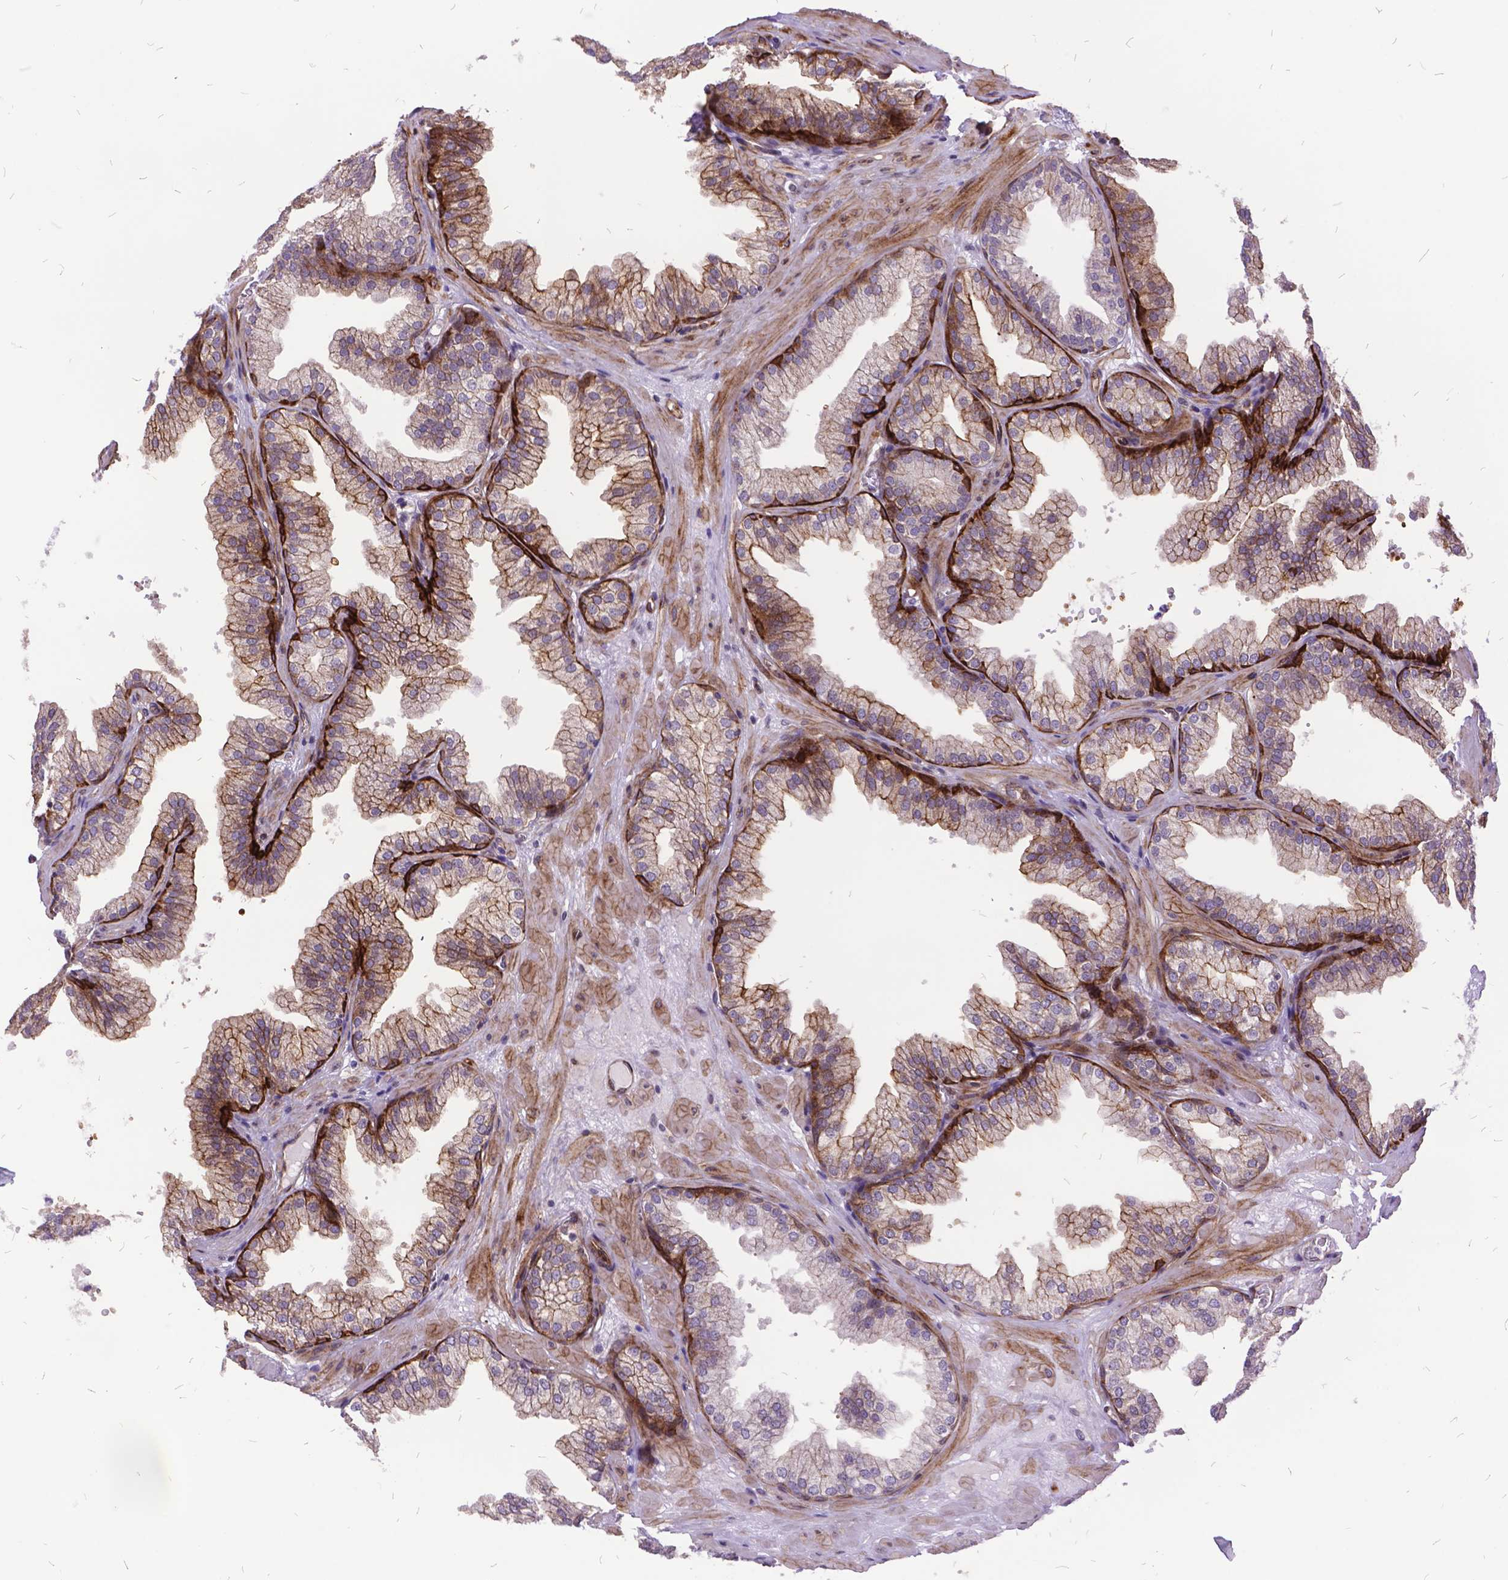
{"staining": {"intensity": "strong", "quantity": "<25%", "location": "cytoplasmic/membranous"}, "tissue": "prostate", "cell_type": "Glandular cells", "image_type": "normal", "snomed": [{"axis": "morphology", "description": "Normal tissue, NOS"}, {"axis": "topography", "description": "Prostate"}], "caption": "The image exhibits immunohistochemical staining of benign prostate. There is strong cytoplasmic/membranous positivity is identified in about <25% of glandular cells.", "gene": "GRB7", "patient": {"sex": "male", "age": 37}}